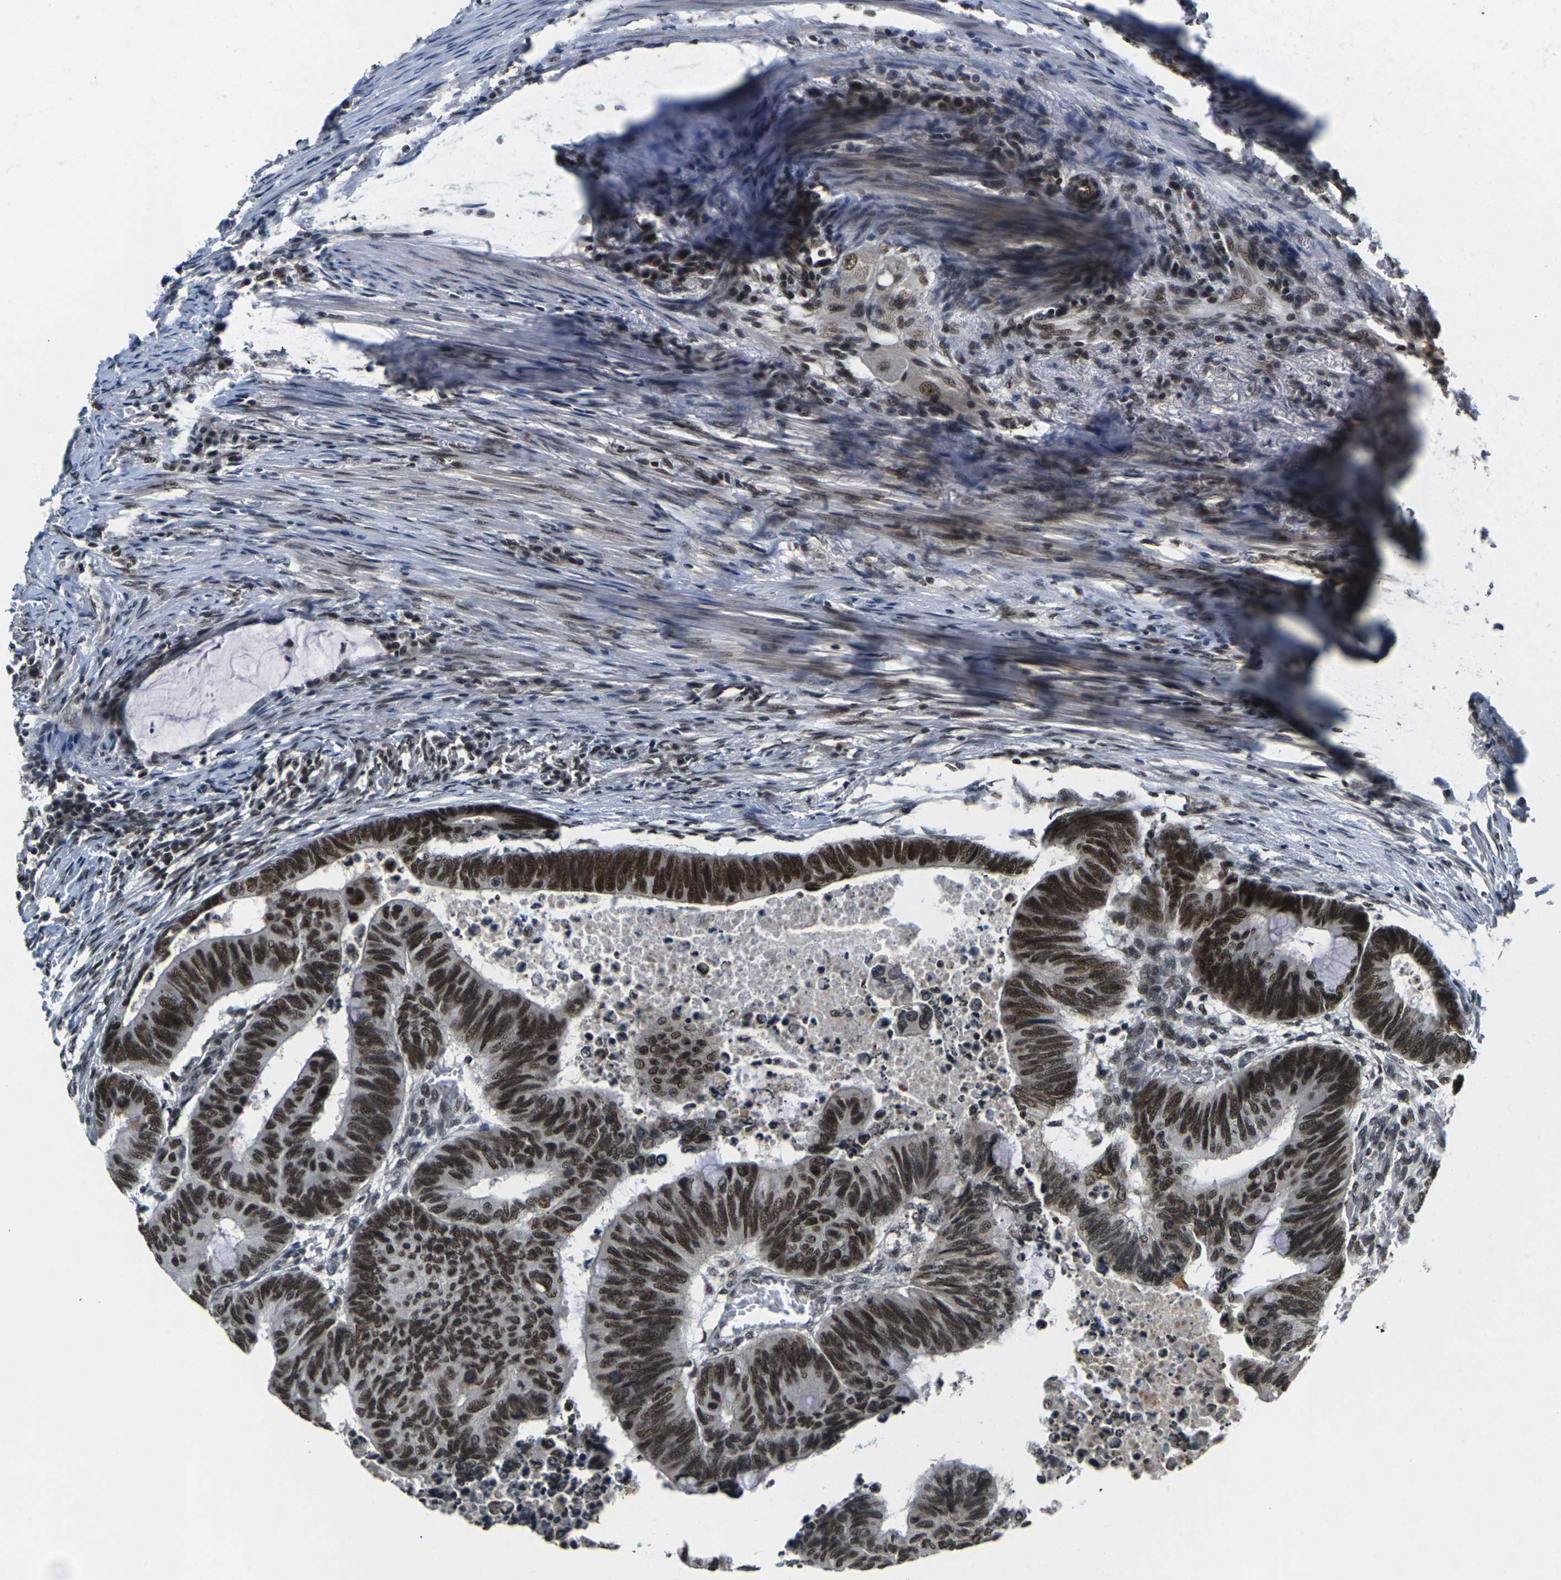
{"staining": {"intensity": "strong", "quantity": ">75%", "location": "nuclear"}, "tissue": "colorectal cancer", "cell_type": "Tumor cells", "image_type": "cancer", "snomed": [{"axis": "morphology", "description": "Normal tissue, NOS"}, {"axis": "morphology", "description": "Adenocarcinoma, NOS"}, {"axis": "topography", "description": "Rectum"}, {"axis": "topography", "description": "Peripheral nerve tissue"}], "caption": "DAB (3,3'-diaminobenzidine) immunohistochemical staining of colorectal adenocarcinoma demonstrates strong nuclear protein staining in approximately >75% of tumor cells.", "gene": "NELFA", "patient": {"sex": "male", "age": 92}}